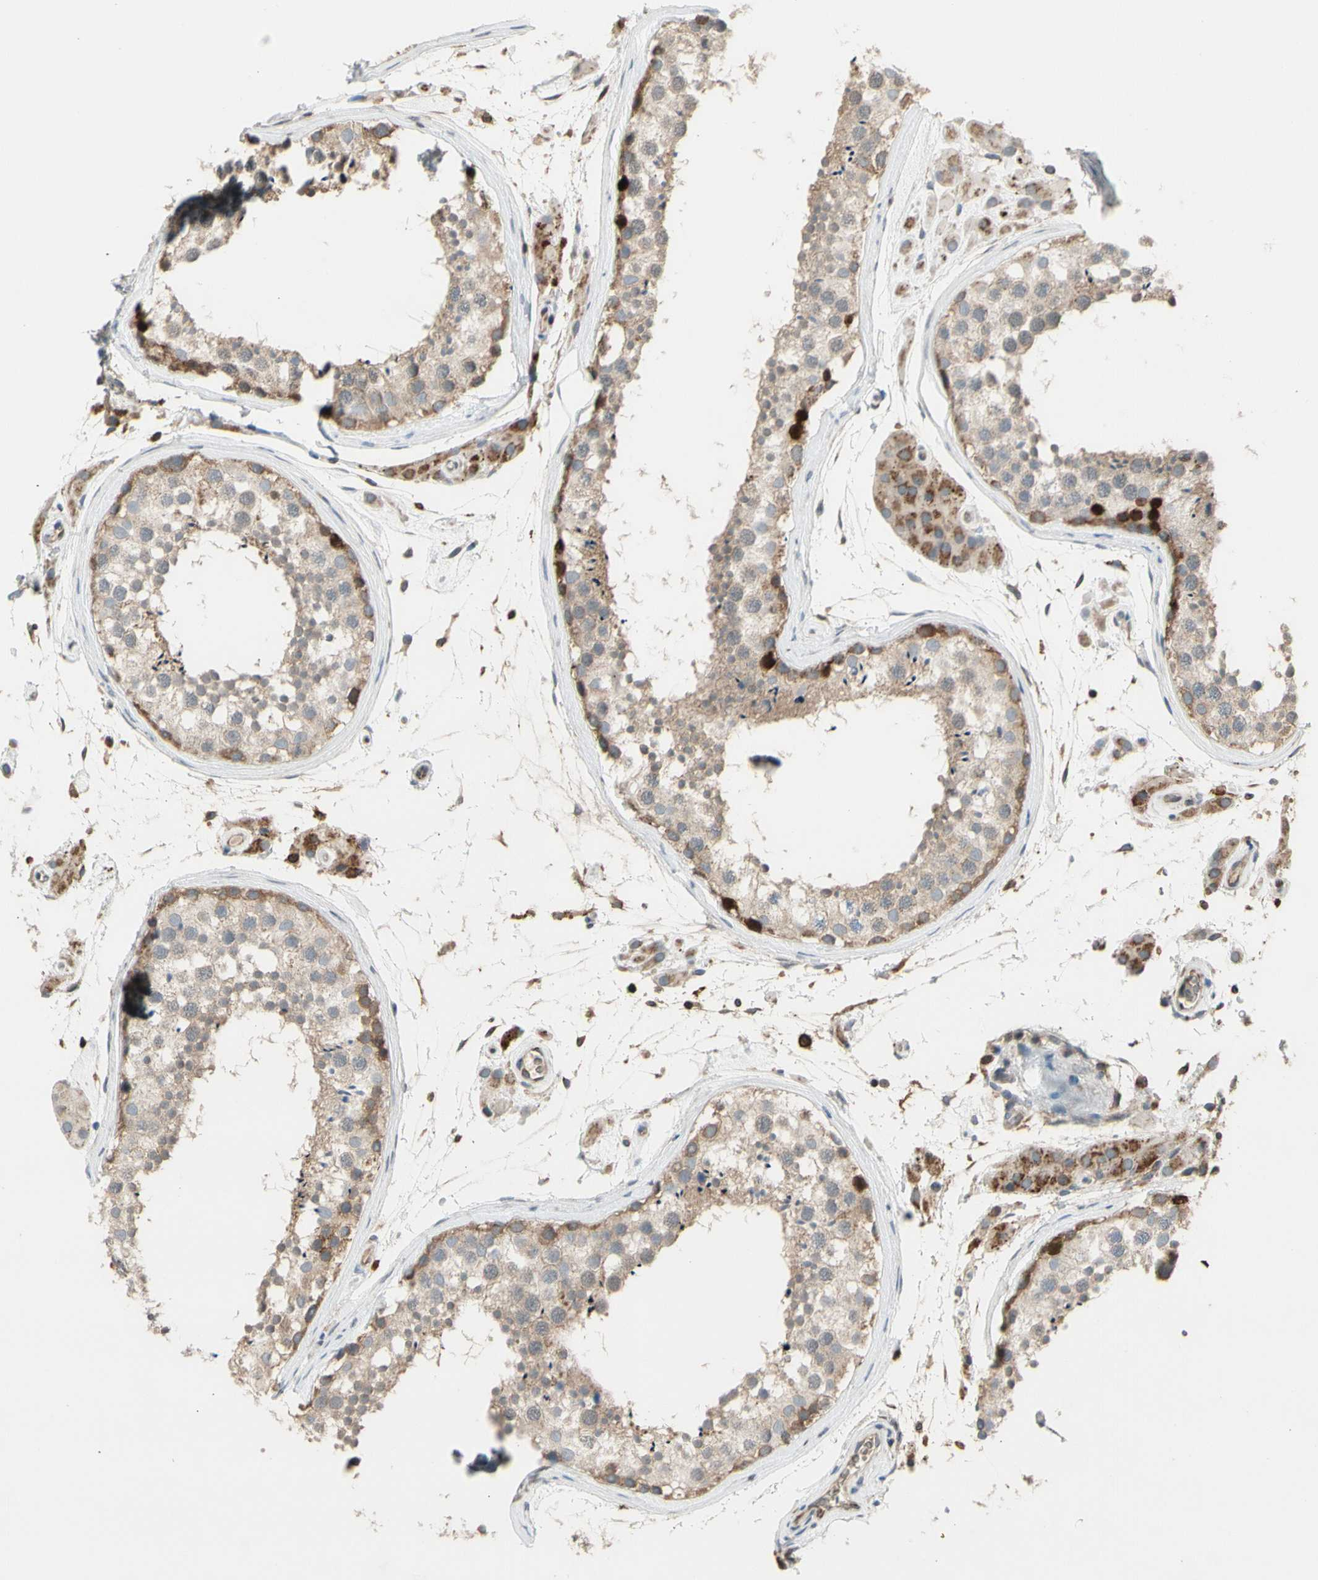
{"staining": {"intensity": "weak", "quantity": ">75%", "location": "cytoplasmic/membranous"}, "tissue": "testis", "cell_type": "Cells in seminiferous ducts", "image_type": "normal", "snomed": [{"axis": "morphology", "description": "Normal tissue, NOS"}, {"axis": "topography", "description": "Testis"}], "caption": "Testis stained with a brown dye demonstrates weak cytoplasmic/membranous positive staining in approximately >75% of cells in seminiferous ducts.", "gene": "GALNT5", "patient": {"sex": "male", "age": 46}}